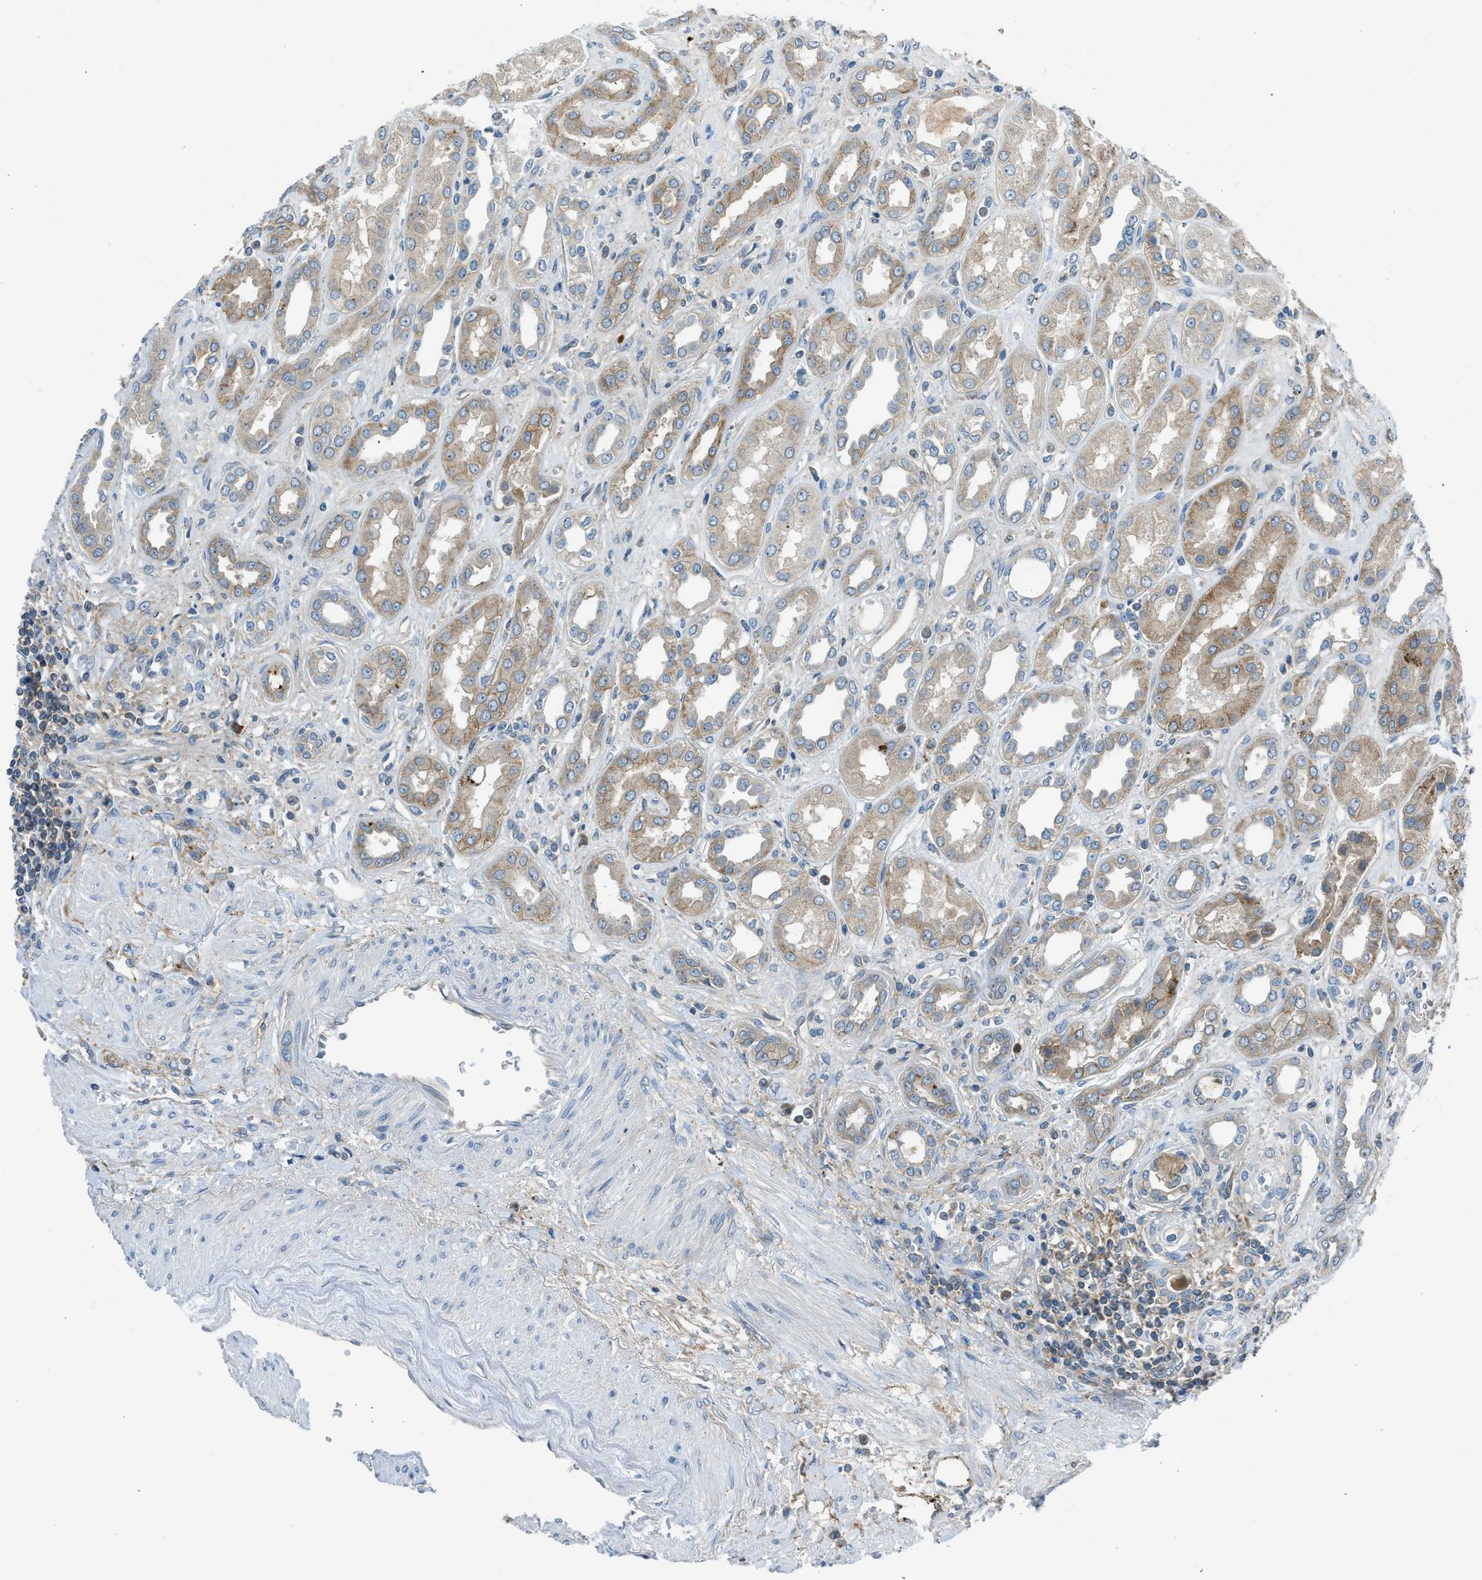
{"staining": {"intensity": "weak", "quantity": "<25%", "location": "cytoplasmic/membranous"}, "tissue": "kidney", "cell_type": "Cells in glomeruli", "image_type": "normal", "snomed": [{"axis": "morphology", "description": "Normal tissue, NOS"}, {"axis": "topography", "description": "Kidney"}], "caption": "This is an immunohistochemistry micrograph of benign human kidney. There is no staining in cells in glomeruli.", "gene": "BMP1", "patient": {"sex": "male", "age": 59}}